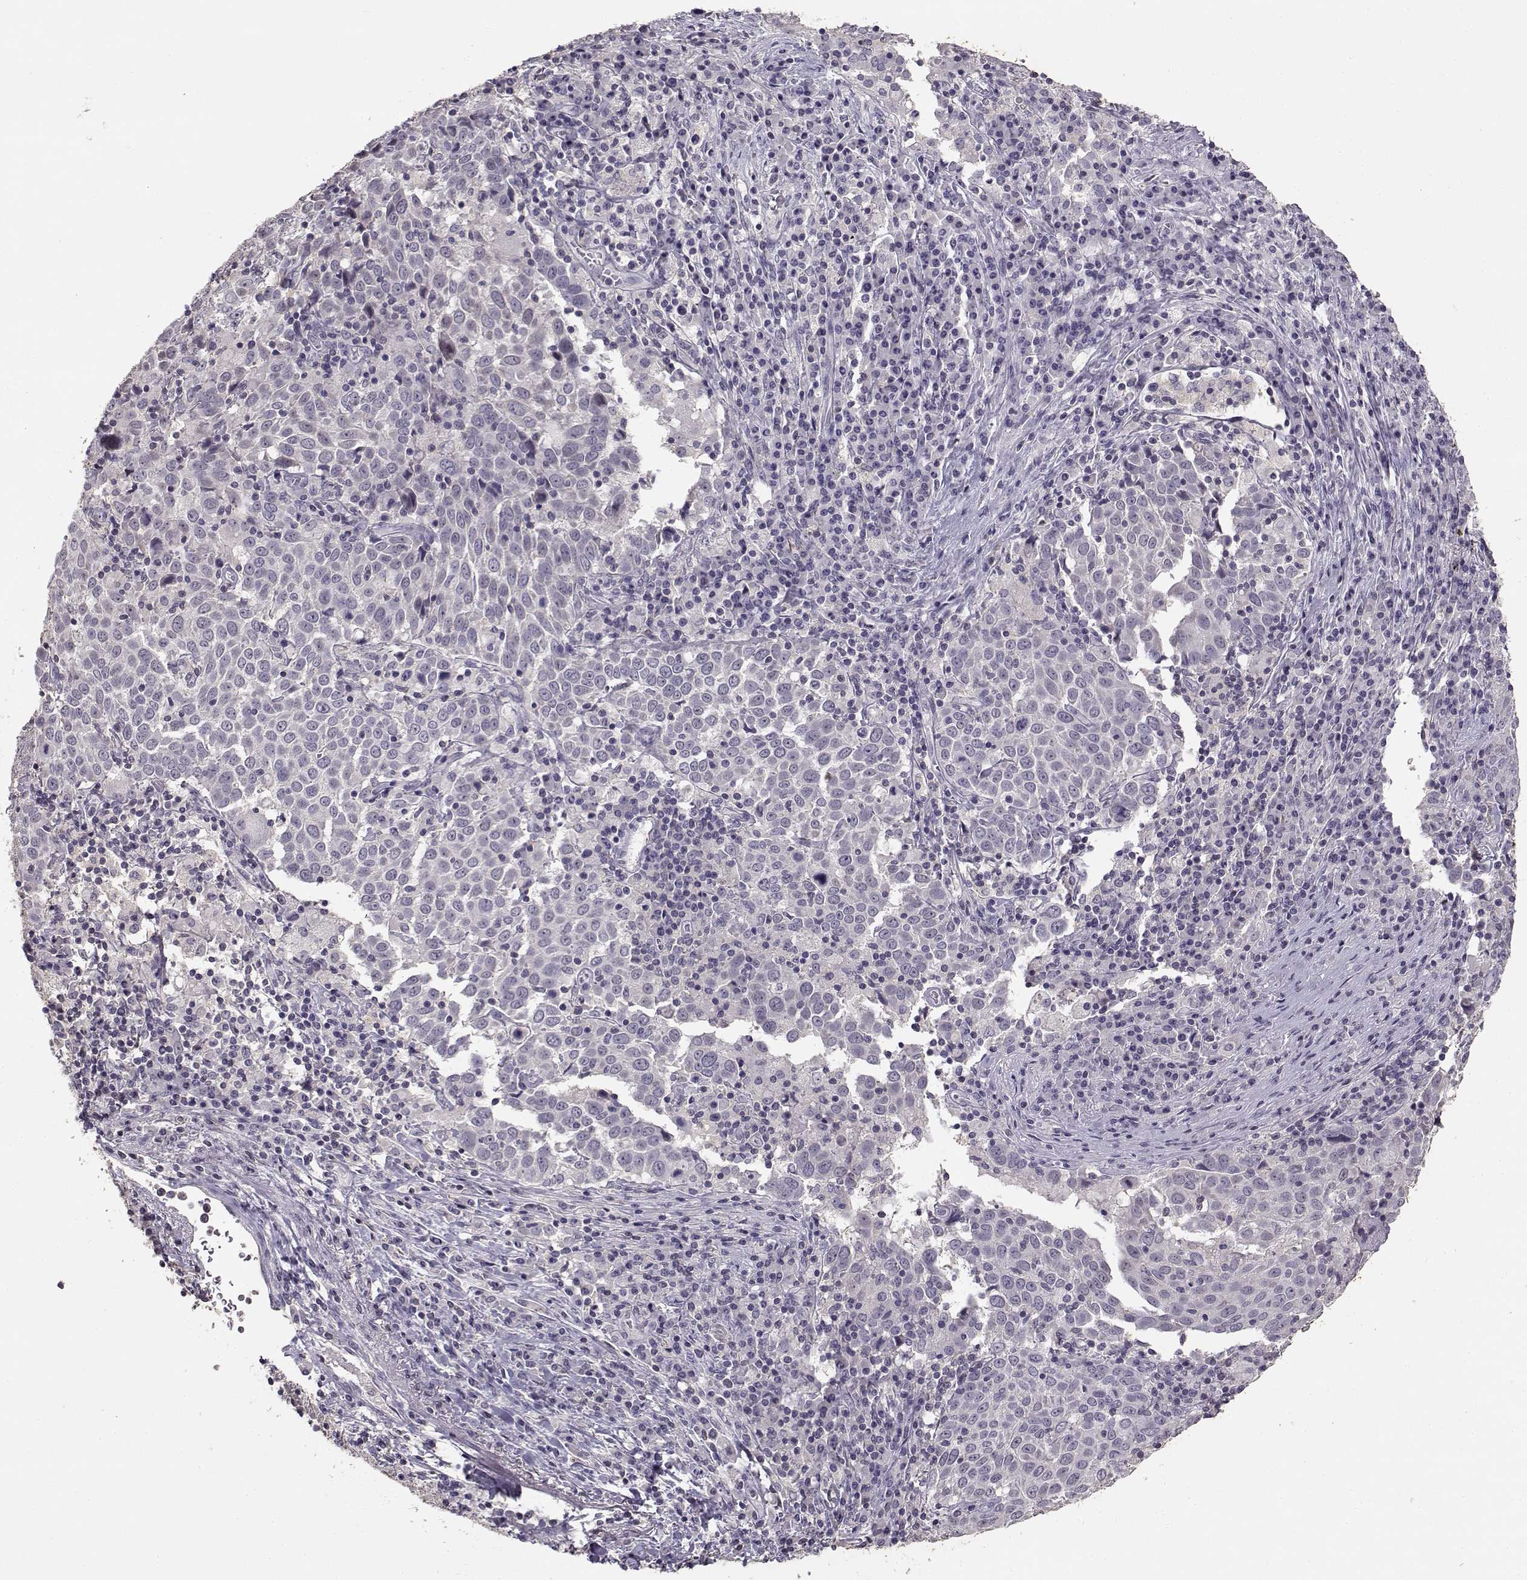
{"staining": {"intensity": "negative", "quantity": "none", "location": "none"}, "tissue": "lung cancer", "cell_type": "Tumor cells", "image_type": "cancer", "snomed": [{"axis": "morphology", "description": "Squamous cell carcinoma, NOS"}, {"axis": "topography", "description": "Lung"}], "caption": "Lung cancer was stained to show a protein in brown. There is no significant positivity in tumor cells.", "gene": "UROC1", "patient": {"sex": "male", "age": 57}}